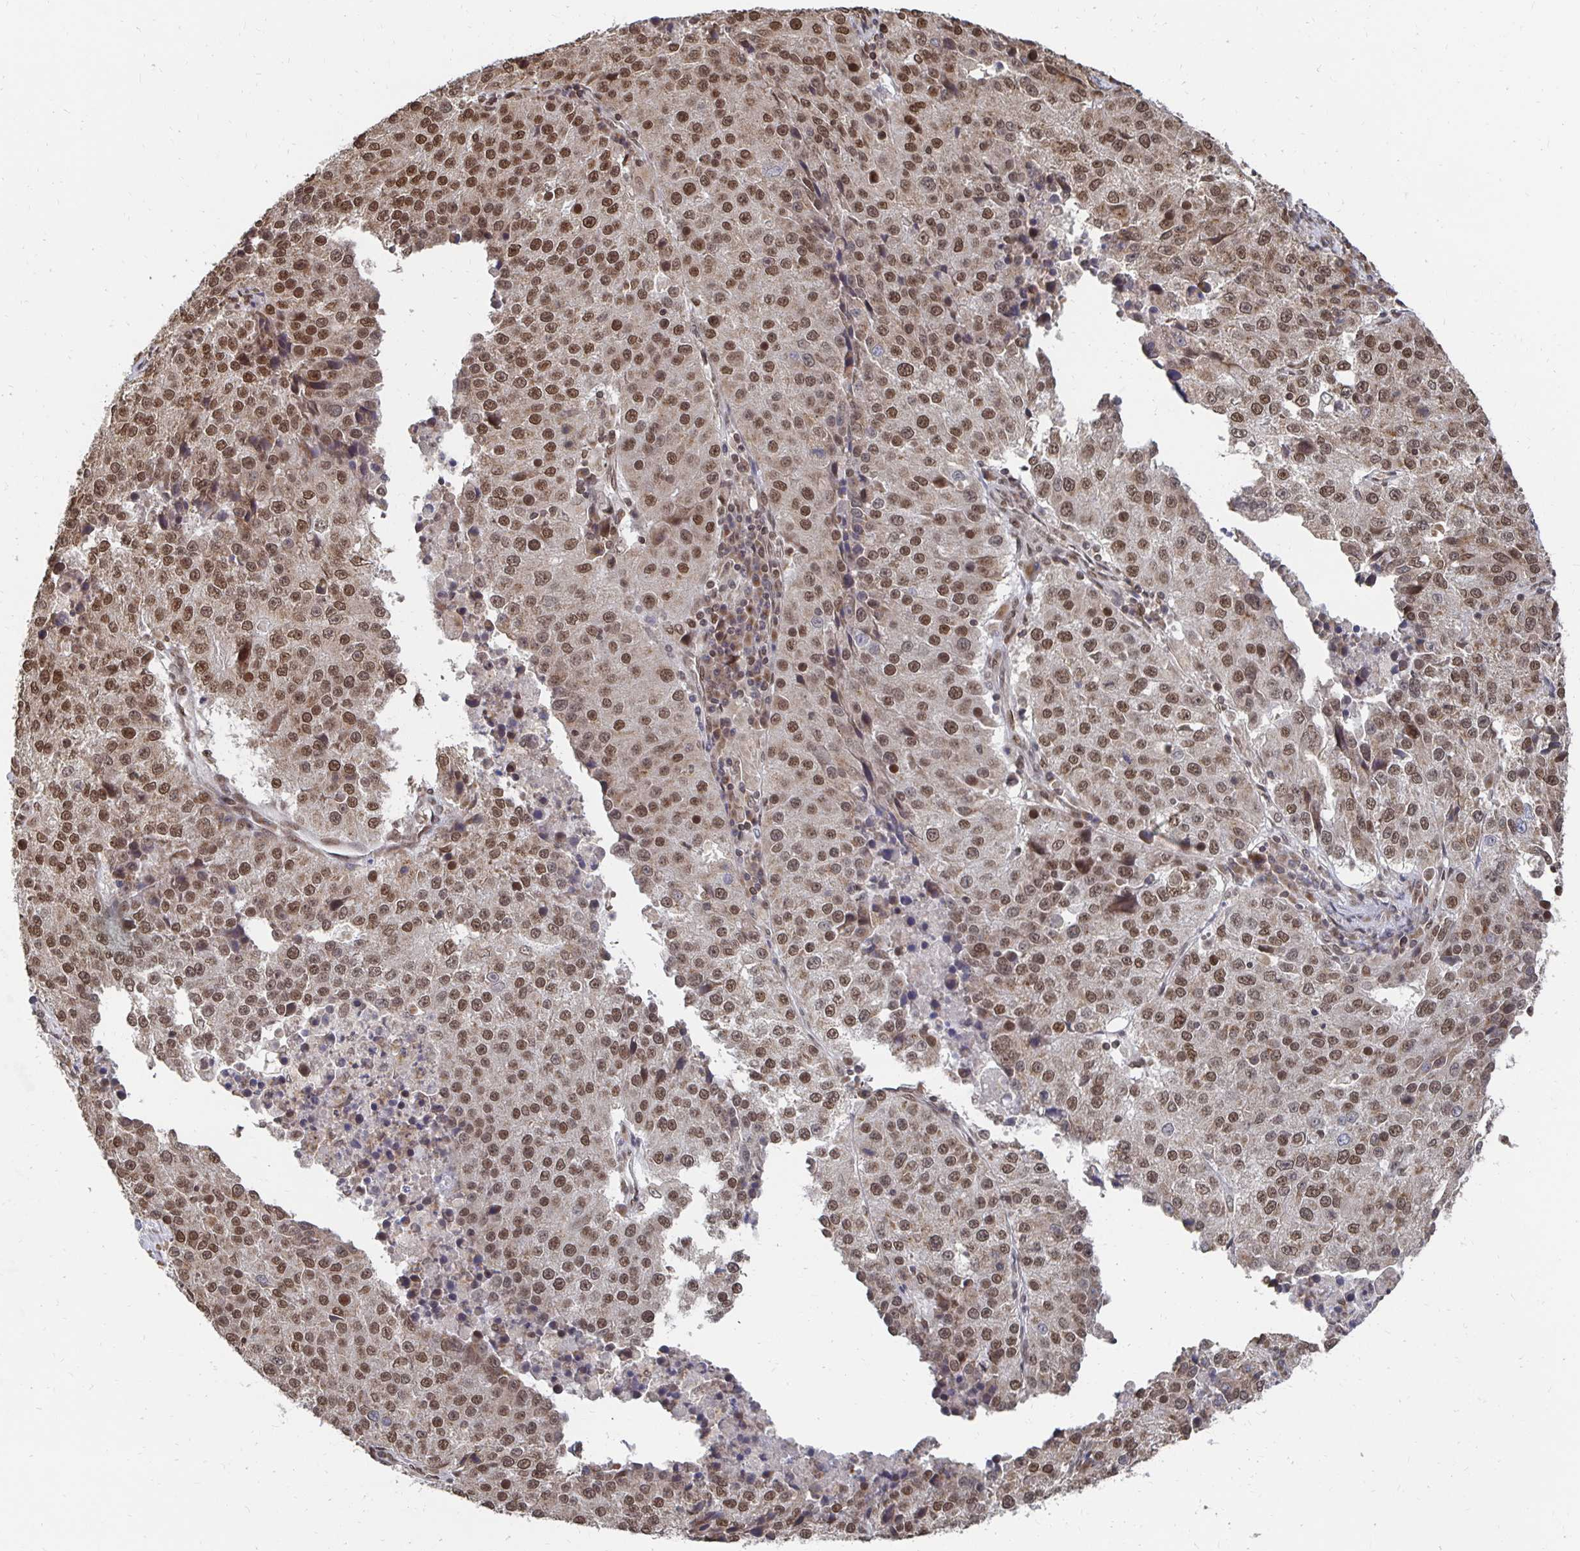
{"staining": {"intensity": "moderate", "quantity": ">75%", "location": "nuclear"}, "tissue": "stomach cancer", "cell_type": "Tumor cells", "image_type": "cancer", "snomed": [{"axis": "morphology", "description": "Adenocarcinoma, NOS"}, {"axis": "topography", "description": "Stomach"}], "caption": "Stomach adenocarcinoma tissue reveals moderate nuclear positivity in approximately >75% of tumor cells", "gene": "GTF3C6", "patient": {"sex": "male", "age": 71}}